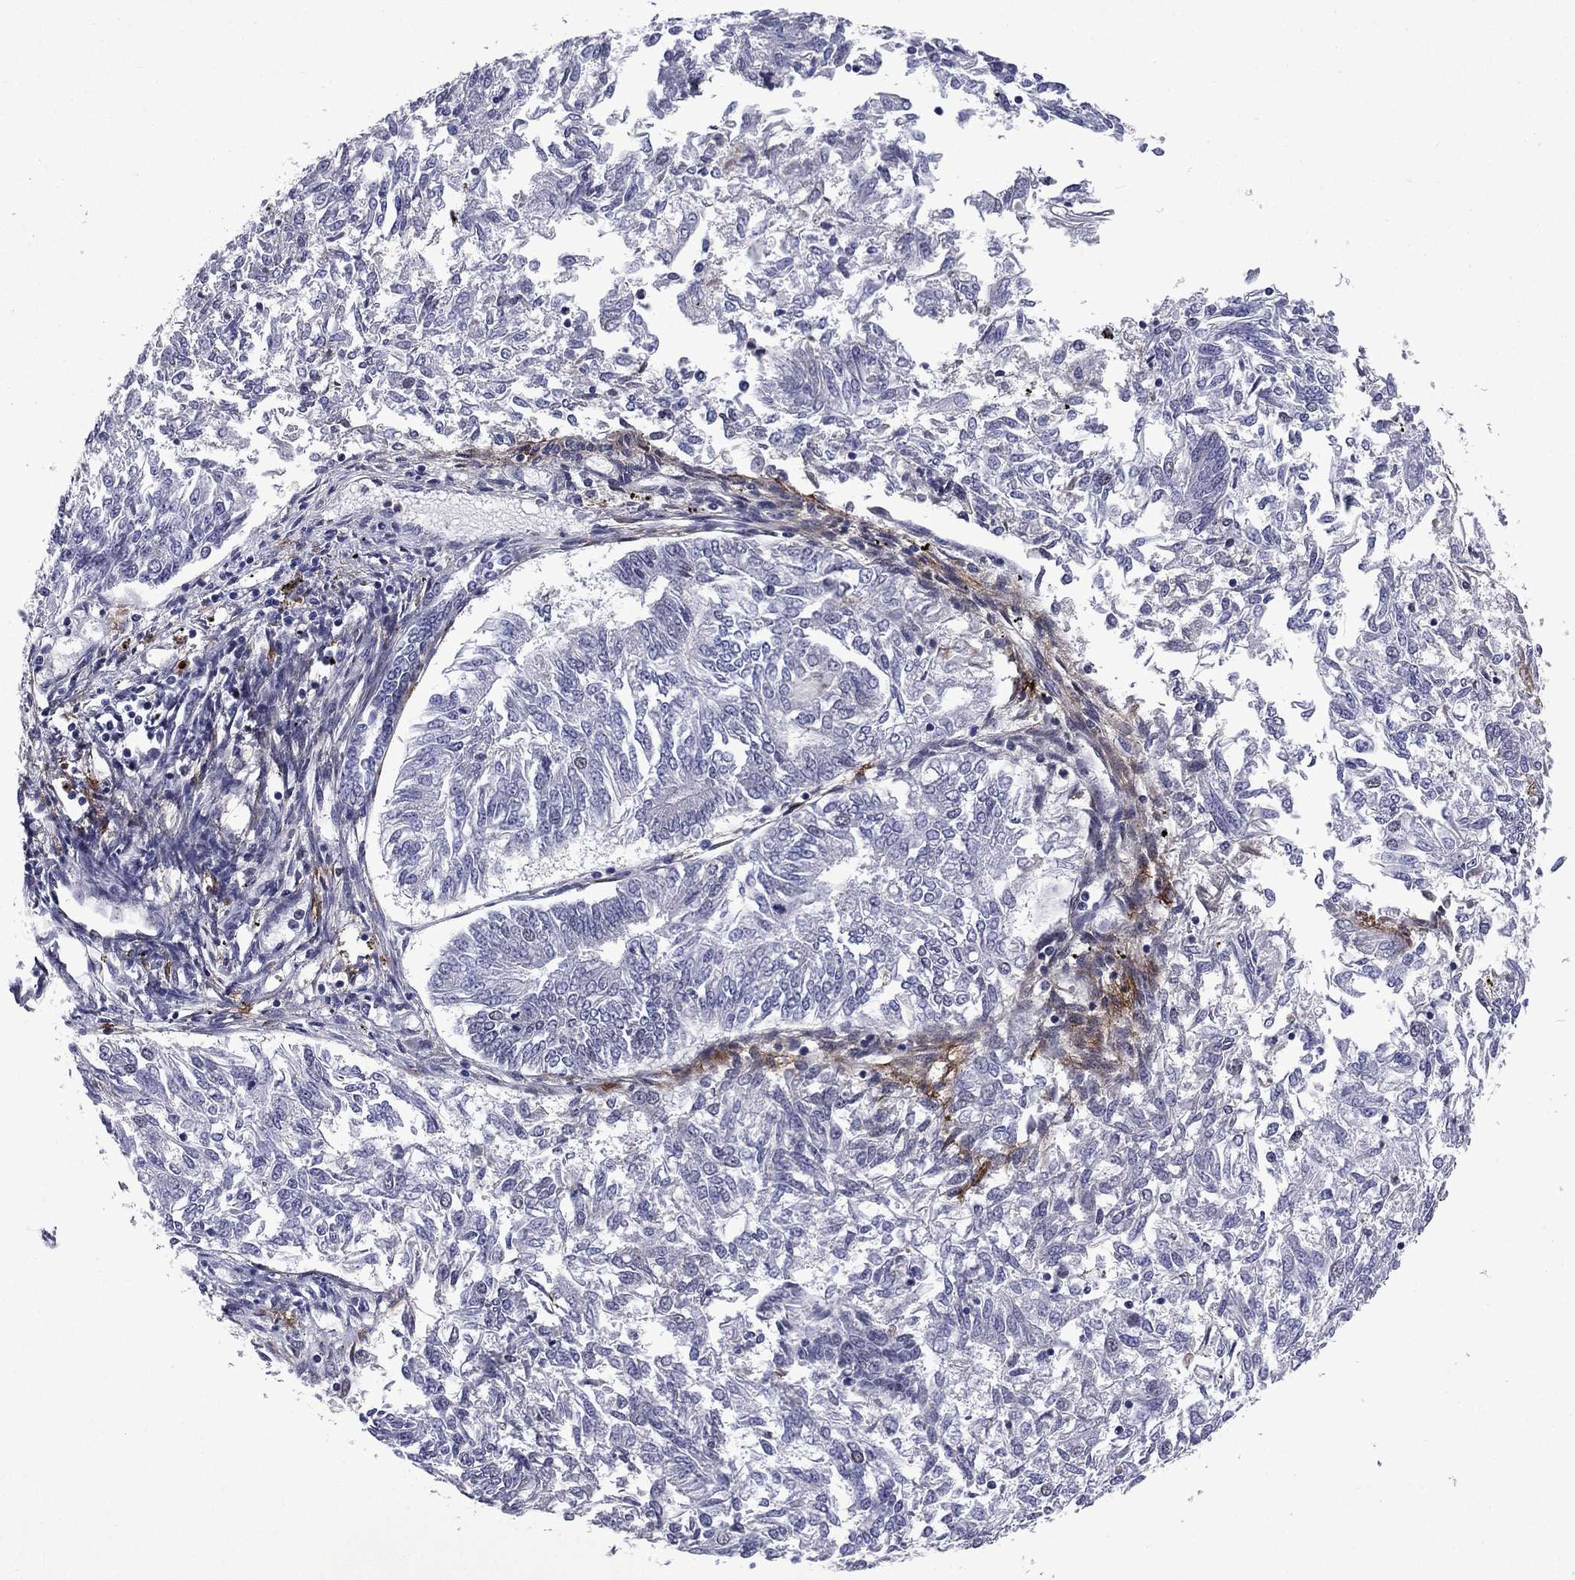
{"staining": {"intensity": "negative", "quantity": "none", "location": "none"}, "tissue": "endometrial cancer", "cell_type": "Tumor cells", "image_type": "cancer", "snomed": [{"axis": "morphology", "description": "Adenocarcinoma, NOS"}, {"axis": "topography", "description": "Endometrium"}], "caption": "Tumor cells are negative for brown protein staining in endometrial cancer (adenocarcinoma). Brightfield microscopy of immunohistochemistry stained with DAB (3,3'-diaminobenzidine) (brown) and hematoxylin (blue), captured at high magnification.", "gene": "ECM1", "patient": {"sex": "female", "age": 58}}